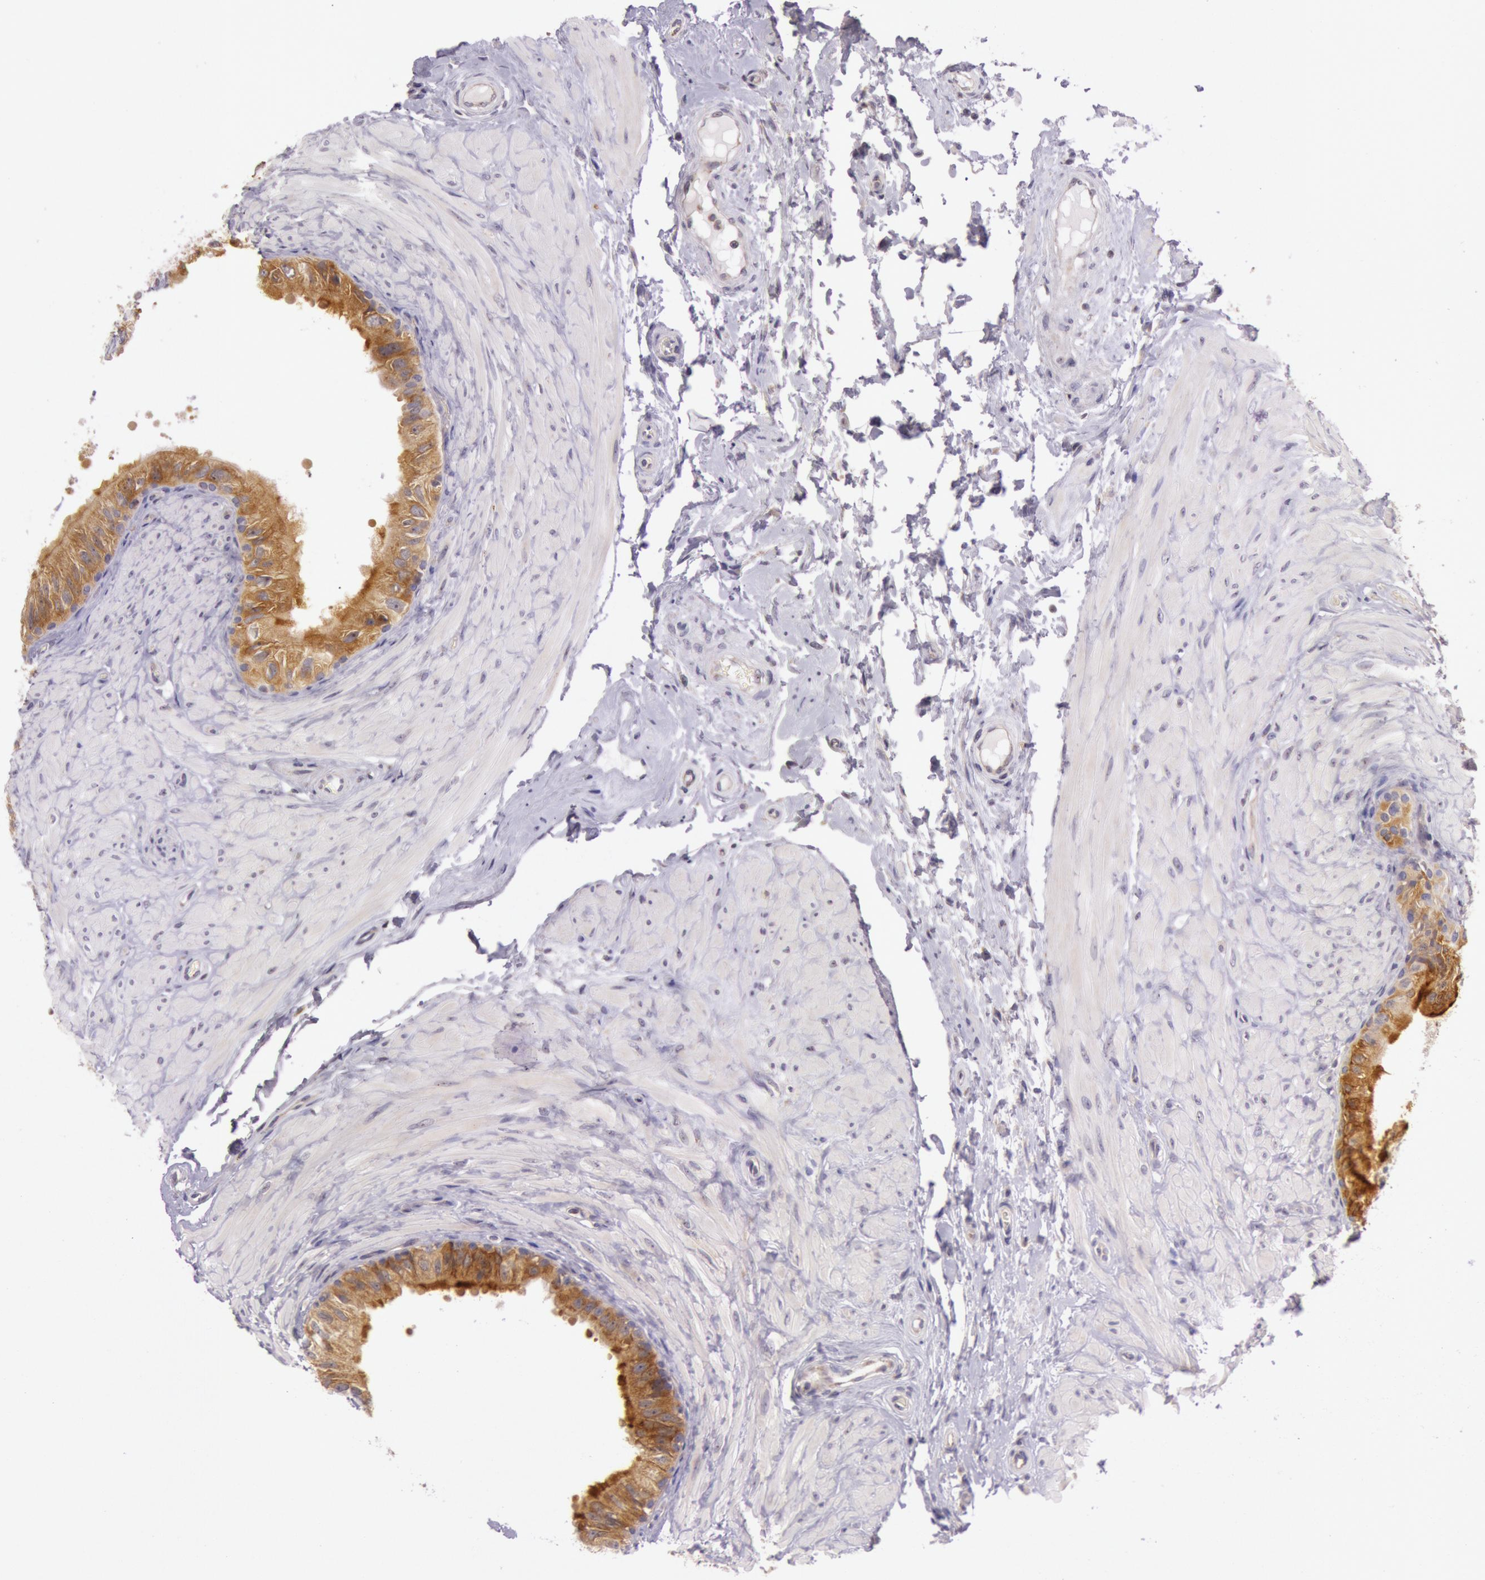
{"staining": {"intensity": "strong", "quantity": ">75%", "location": "cytoplasmic/membranous"}, "tissue": "epididymis", "cell_type": "Glandular cells", "image_type": "normal", "snomed": [{"axis": "morphology", "description": "Normal tissue, NOS"}, {"axis": "topography", "description": "Epididymis"}], "caption": "This histopathology image shows benign epididymis stained with immunohistochemistry (IHC) to label a protein in brown. The cytoplasmic/membranous of glandular cells show strong positivity for the protein. Nuclei are counter-stained blue.", "gene": "CDK16", "patient": {"sex": "male", "age": 68}}